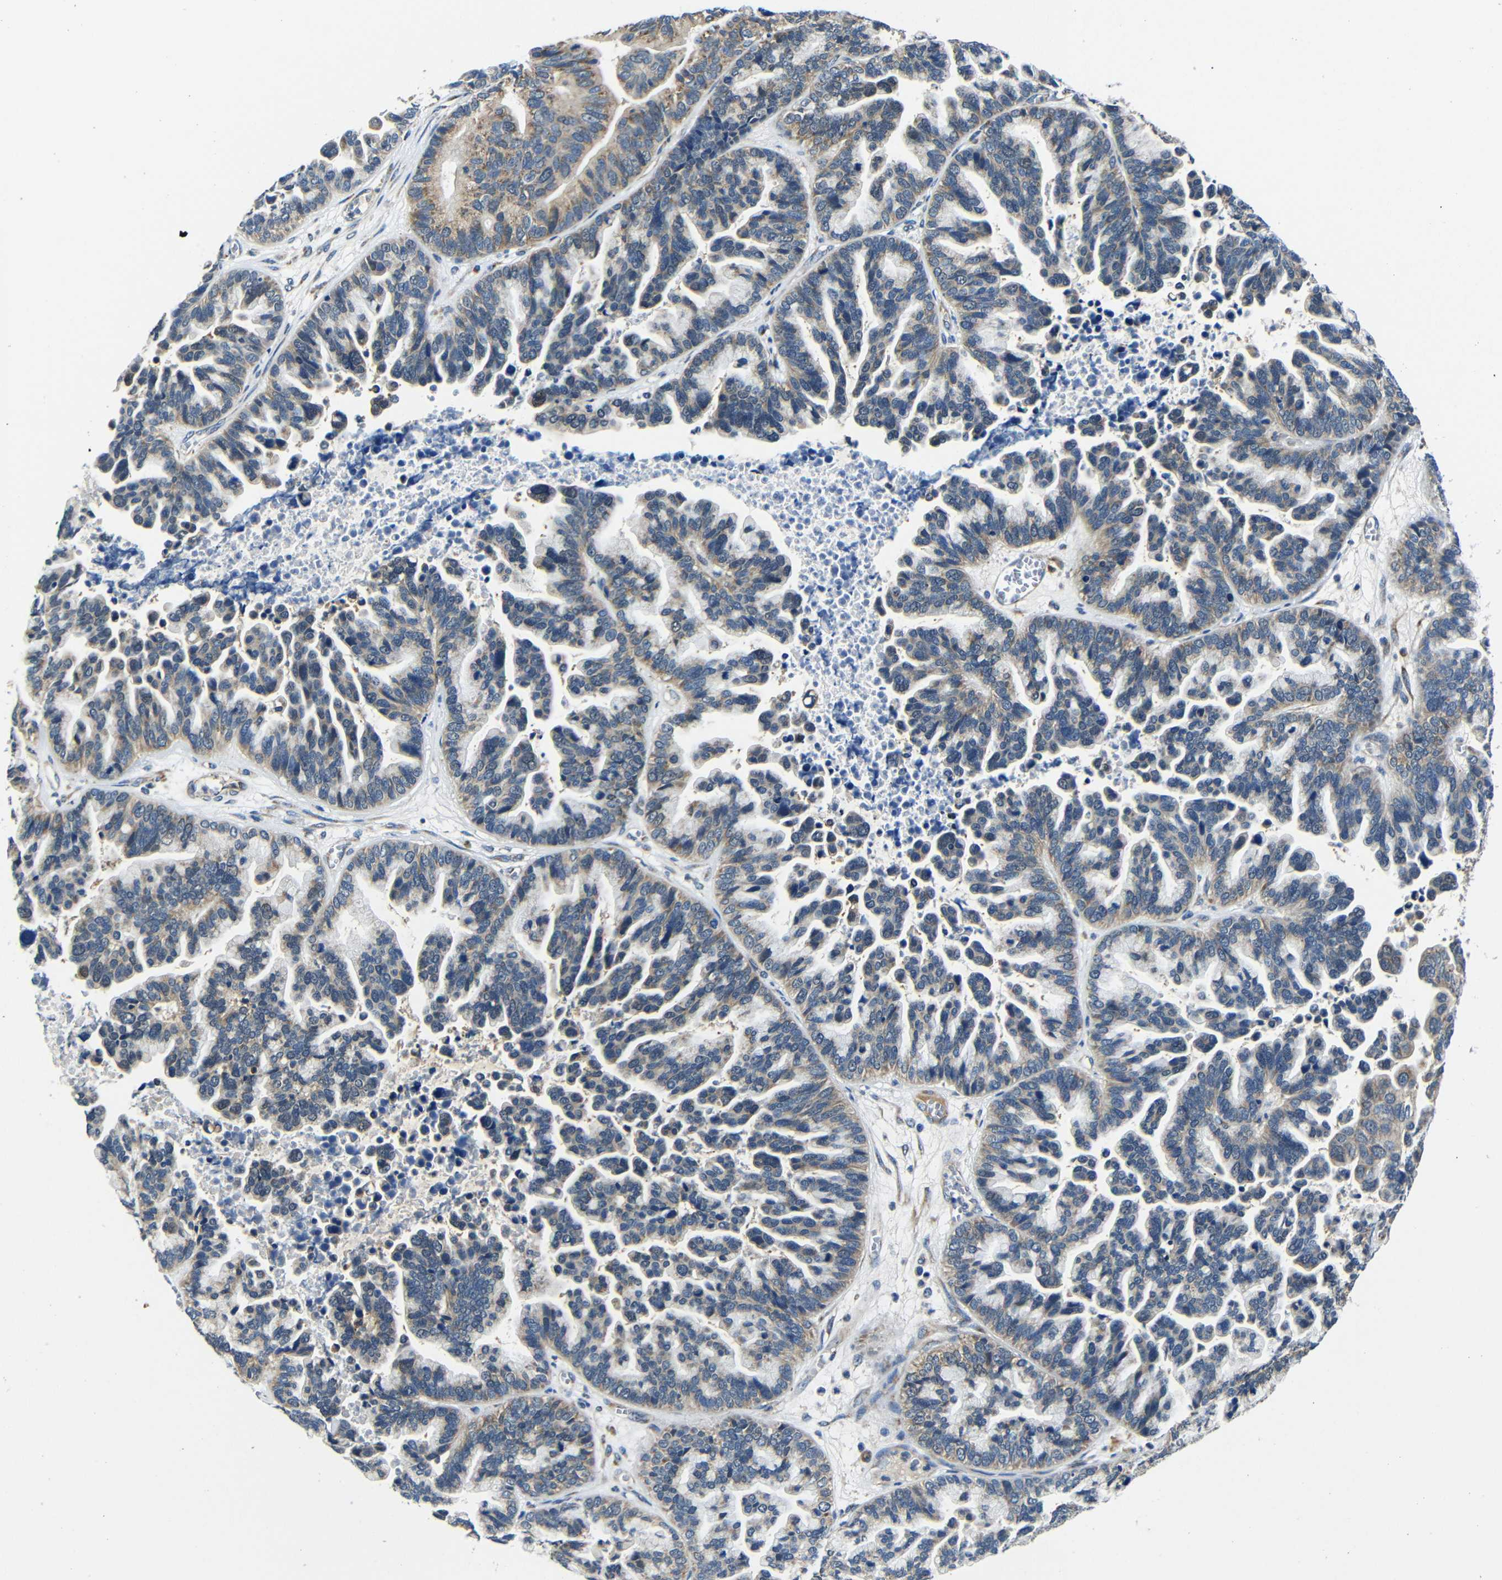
{"staining": {"intensity": "weak", "quantity": "25%-75%", "location": "cytoplasmic/membranous"}, "tissue": "ovarian cancer", "cell_type": "Tumor cells", "image_type": "cancer", "snomed": [{"axis": "morphology", "description": "Cystadenocarcinoma, serous, NOS"}, {"axis": "topography", "description": "Ovary"}], "caption": "Serous cystadenocarcinoma (ovarian) stained for a protein shows weak cytoplasmic/membranous positivity in tumor cells.", "gene": "FKBP14", "patient": {"sex": "female", "age": 56}}